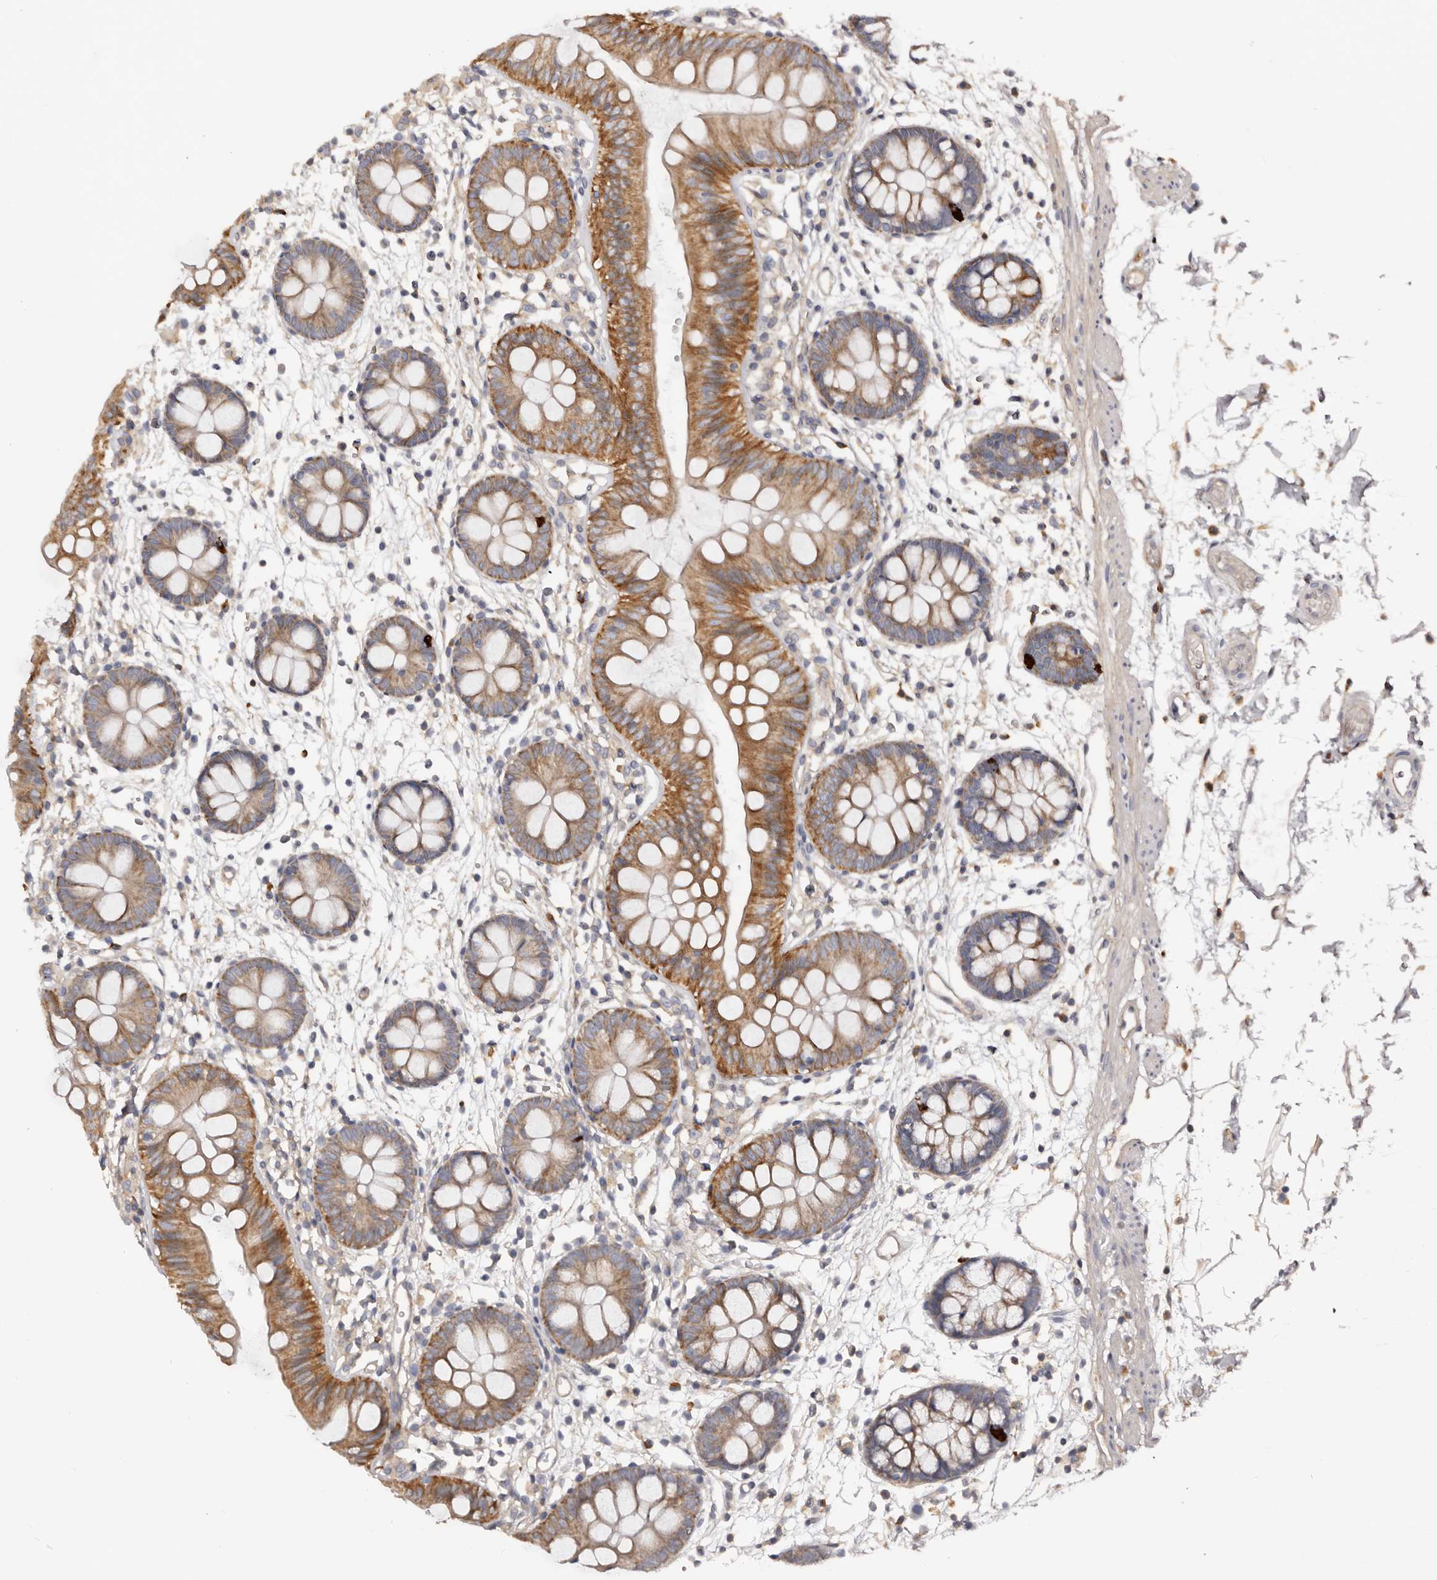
{"staining": {"intensity": "weak", "quantity": ">75%", "location": "cytoplasmic/membranous"}, "tissue": "colon", "cell_type": "Endothelial cells", "image_type": "normal", "snomed": [{"axis": "morphology", "description": "Normal tissue, NOS"}, {"axis": "topography", "description": "Colon"}], "caption": "The immunohistochemical stain labels weak cytoplasmic/membranous positivity in endothelial cells of normal colon.", "gene": "DMRT2", "patient": {"sex": "male", "age": 56}}